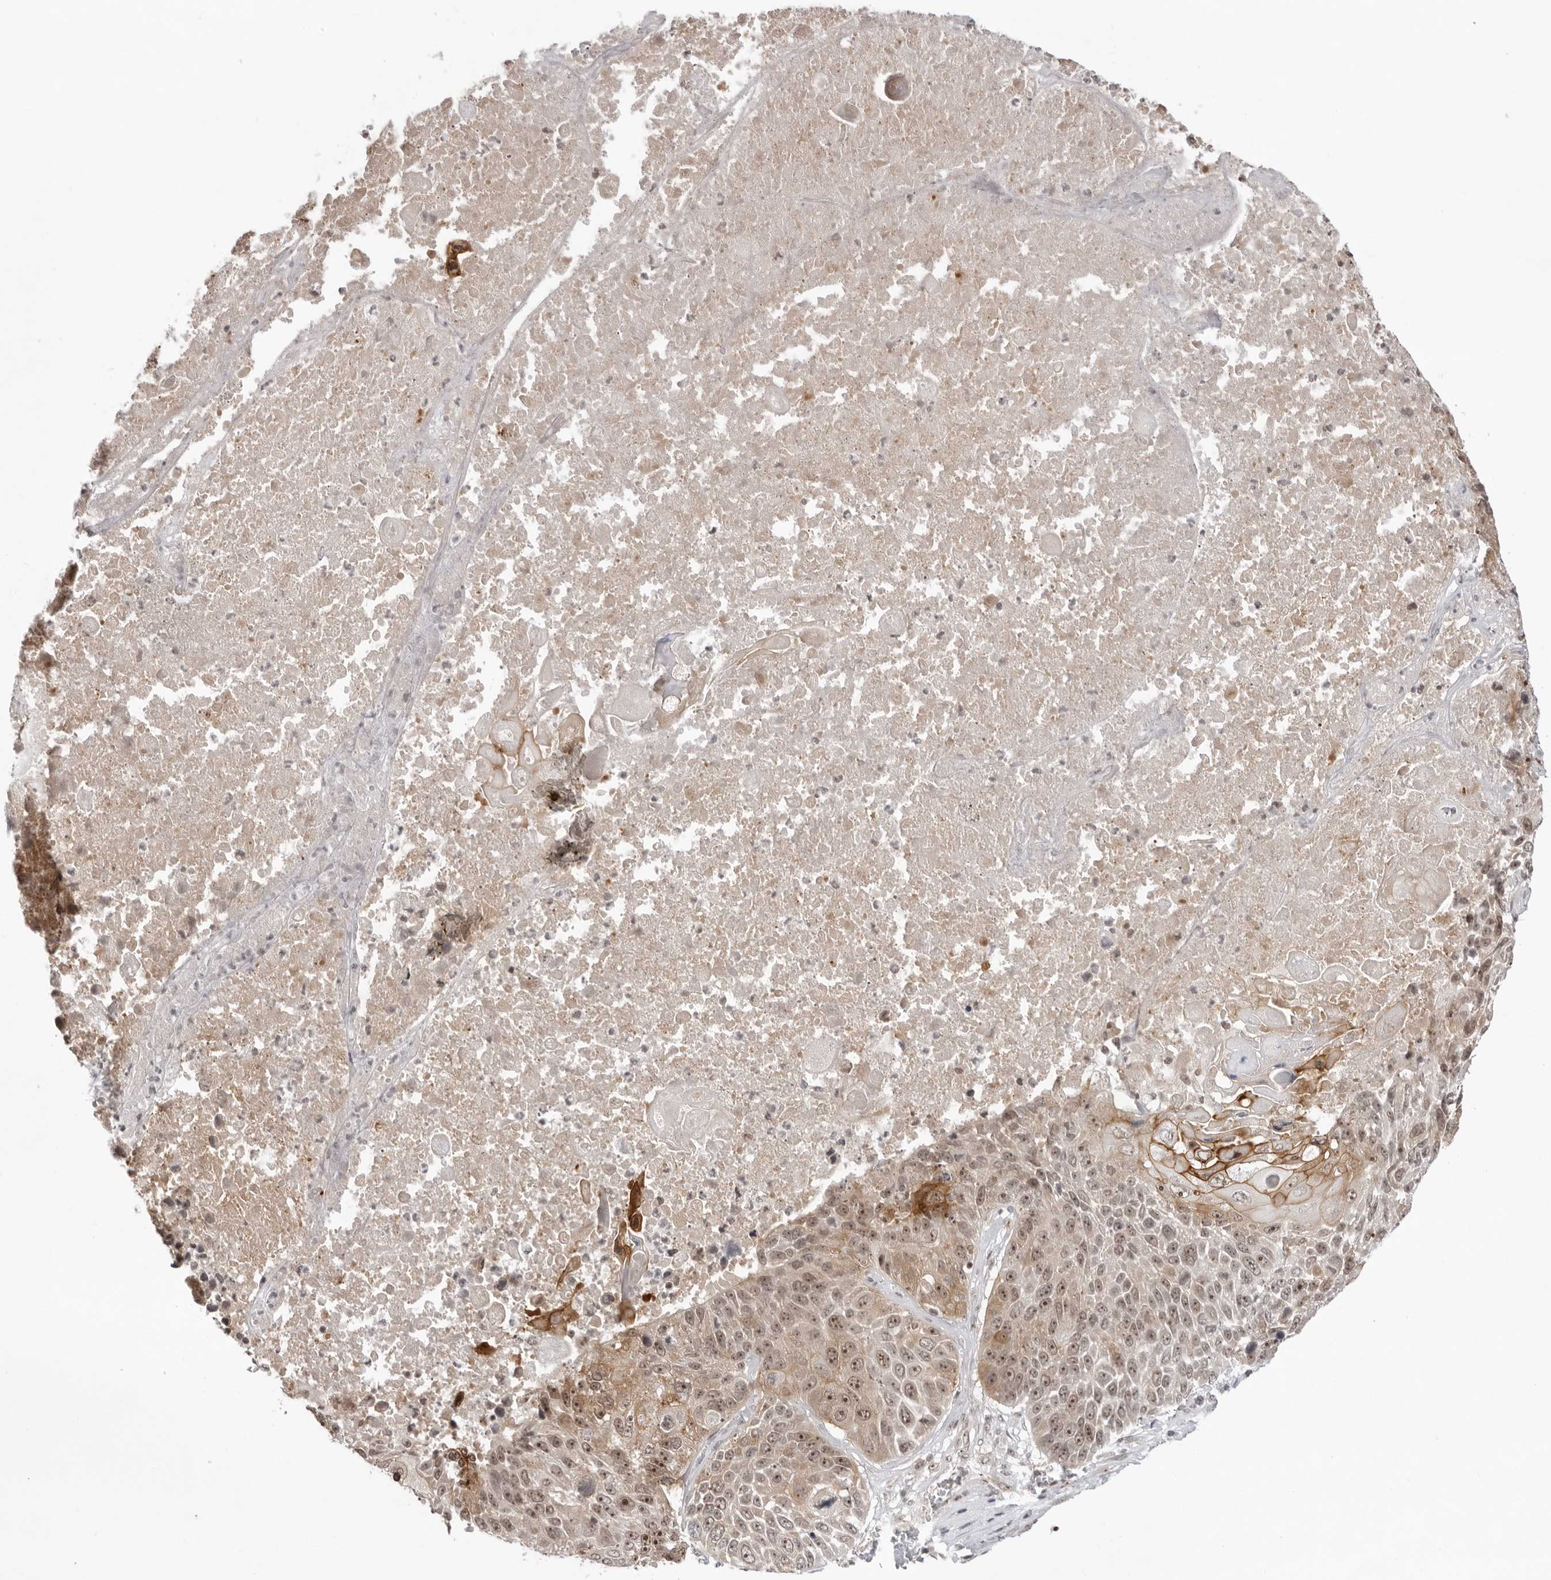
{"staining": {"intensity": "moderate", "quantity": ">75%", "location": "cytoplasmic/membranous,nuclear"}, "tissue": "lung cancer", "cell_type": "Tumor cells", "image_type": "cancer", "snomed": [{"axis": "morphology", "description": "Squamous cell carcinoma, NOS"}, {"axis": "topography", "description": "Lung"}], "caption": "Protein expression analysis of human lung squamous cell carcinoma reveals moderate cytoplasmic/membranous and nuclear expression in about >75% of tumor cells. Nuclei are stained in blue.", "gene": "EXOSC10", "patient": {"sex": "male", "age": 61}}